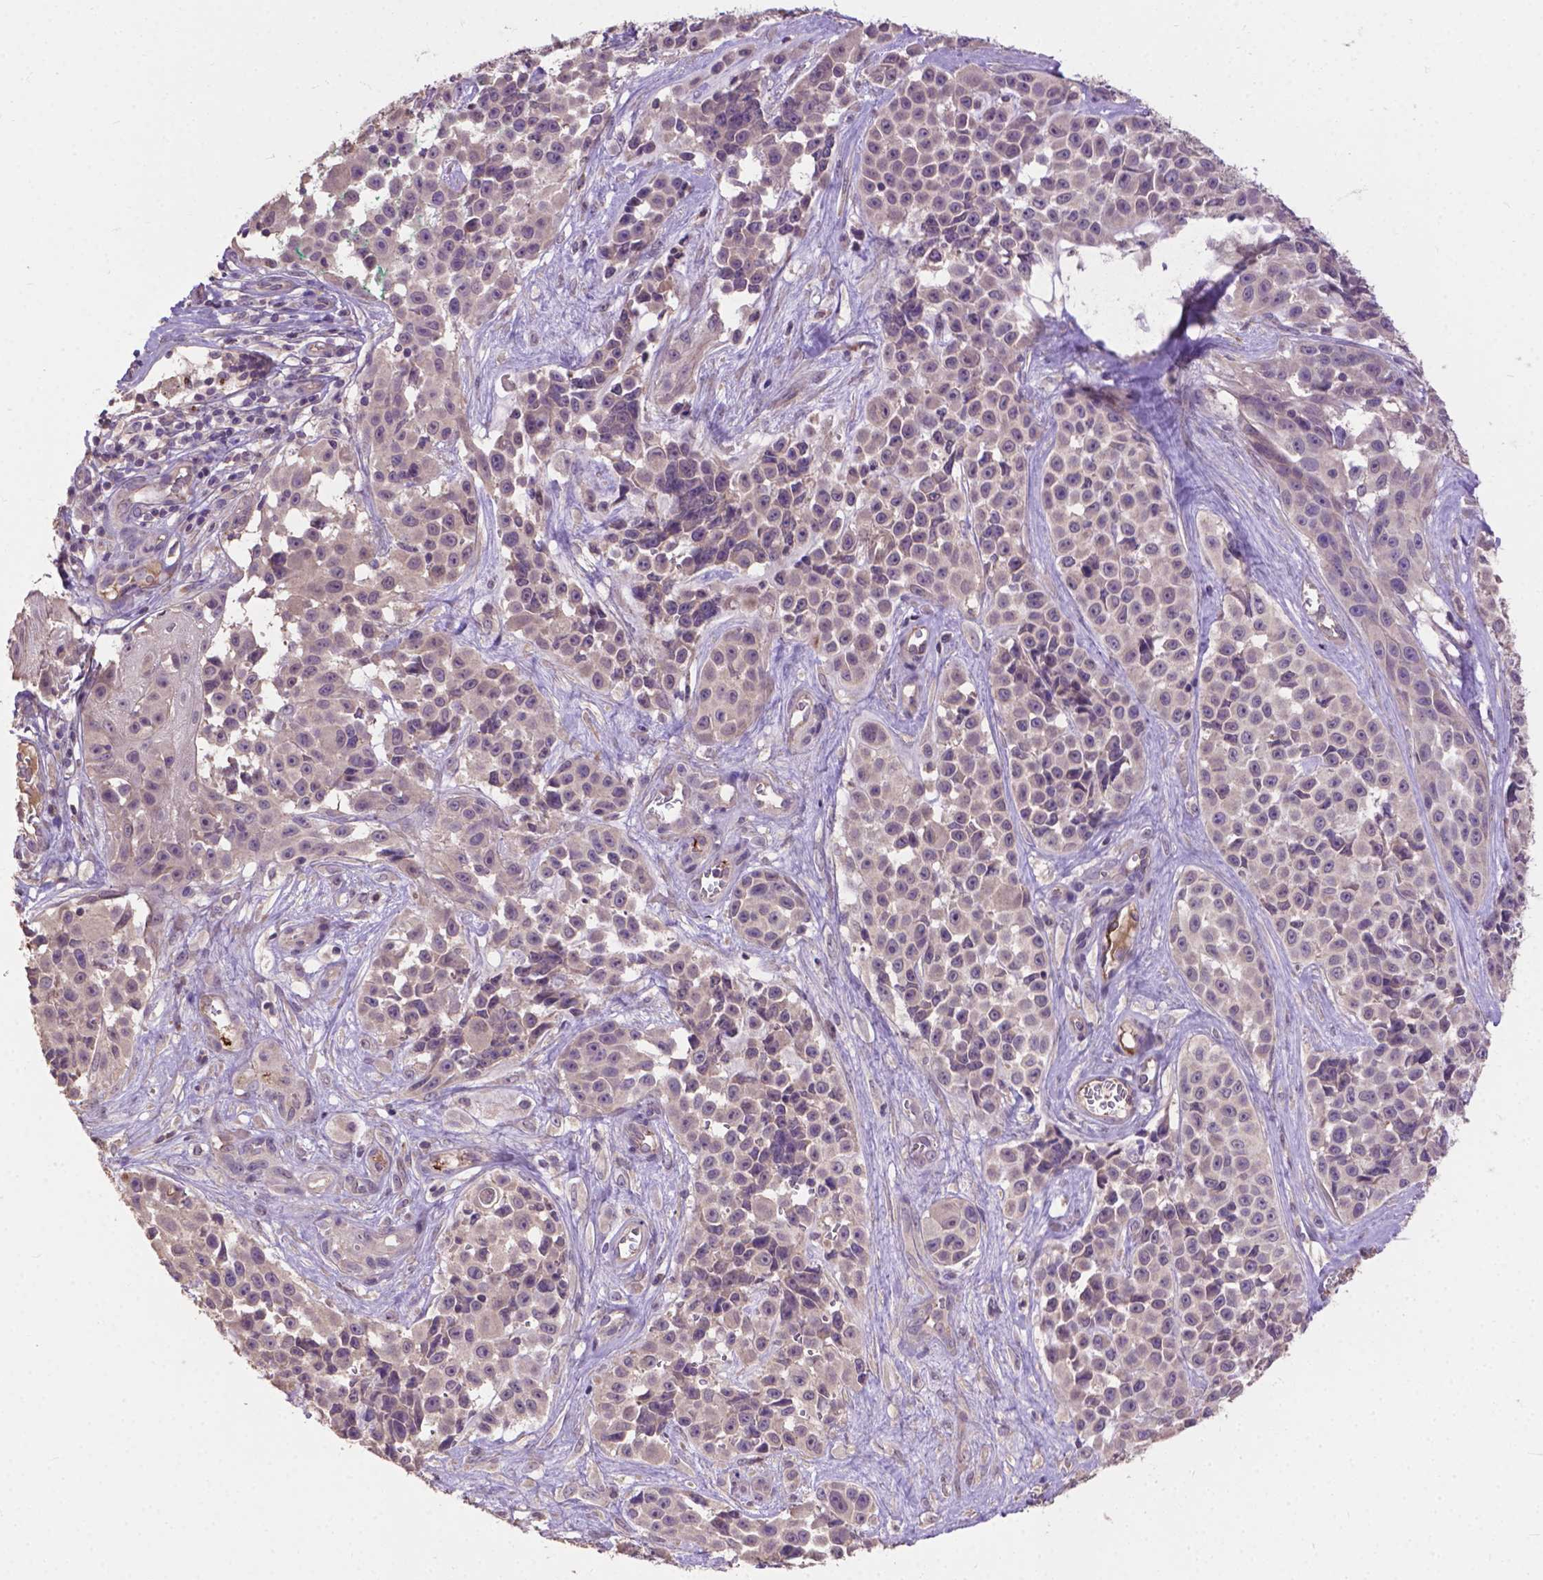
{"staining": {"intensity": "negative", "quantity": "none", "location": "none"}, "tissue": "melanoma", "cell_type": "Tumor cells", "image_type": "cancer", "snomed": [{"axis": "morphology", "description": "Malignant melanoma, NOS"}, {"axis": "topography", "description": "Skin"}], "caption": "Malignant melanoma was stained to show a protein in brown. There is no significant staining in tumor cells. (Brightfield microscopy of DAB (3,3'-diaminobenzidine) IHC at high magnification).", "gene": "ZNF337", "patient": {"sex": "female", "age": 88}}